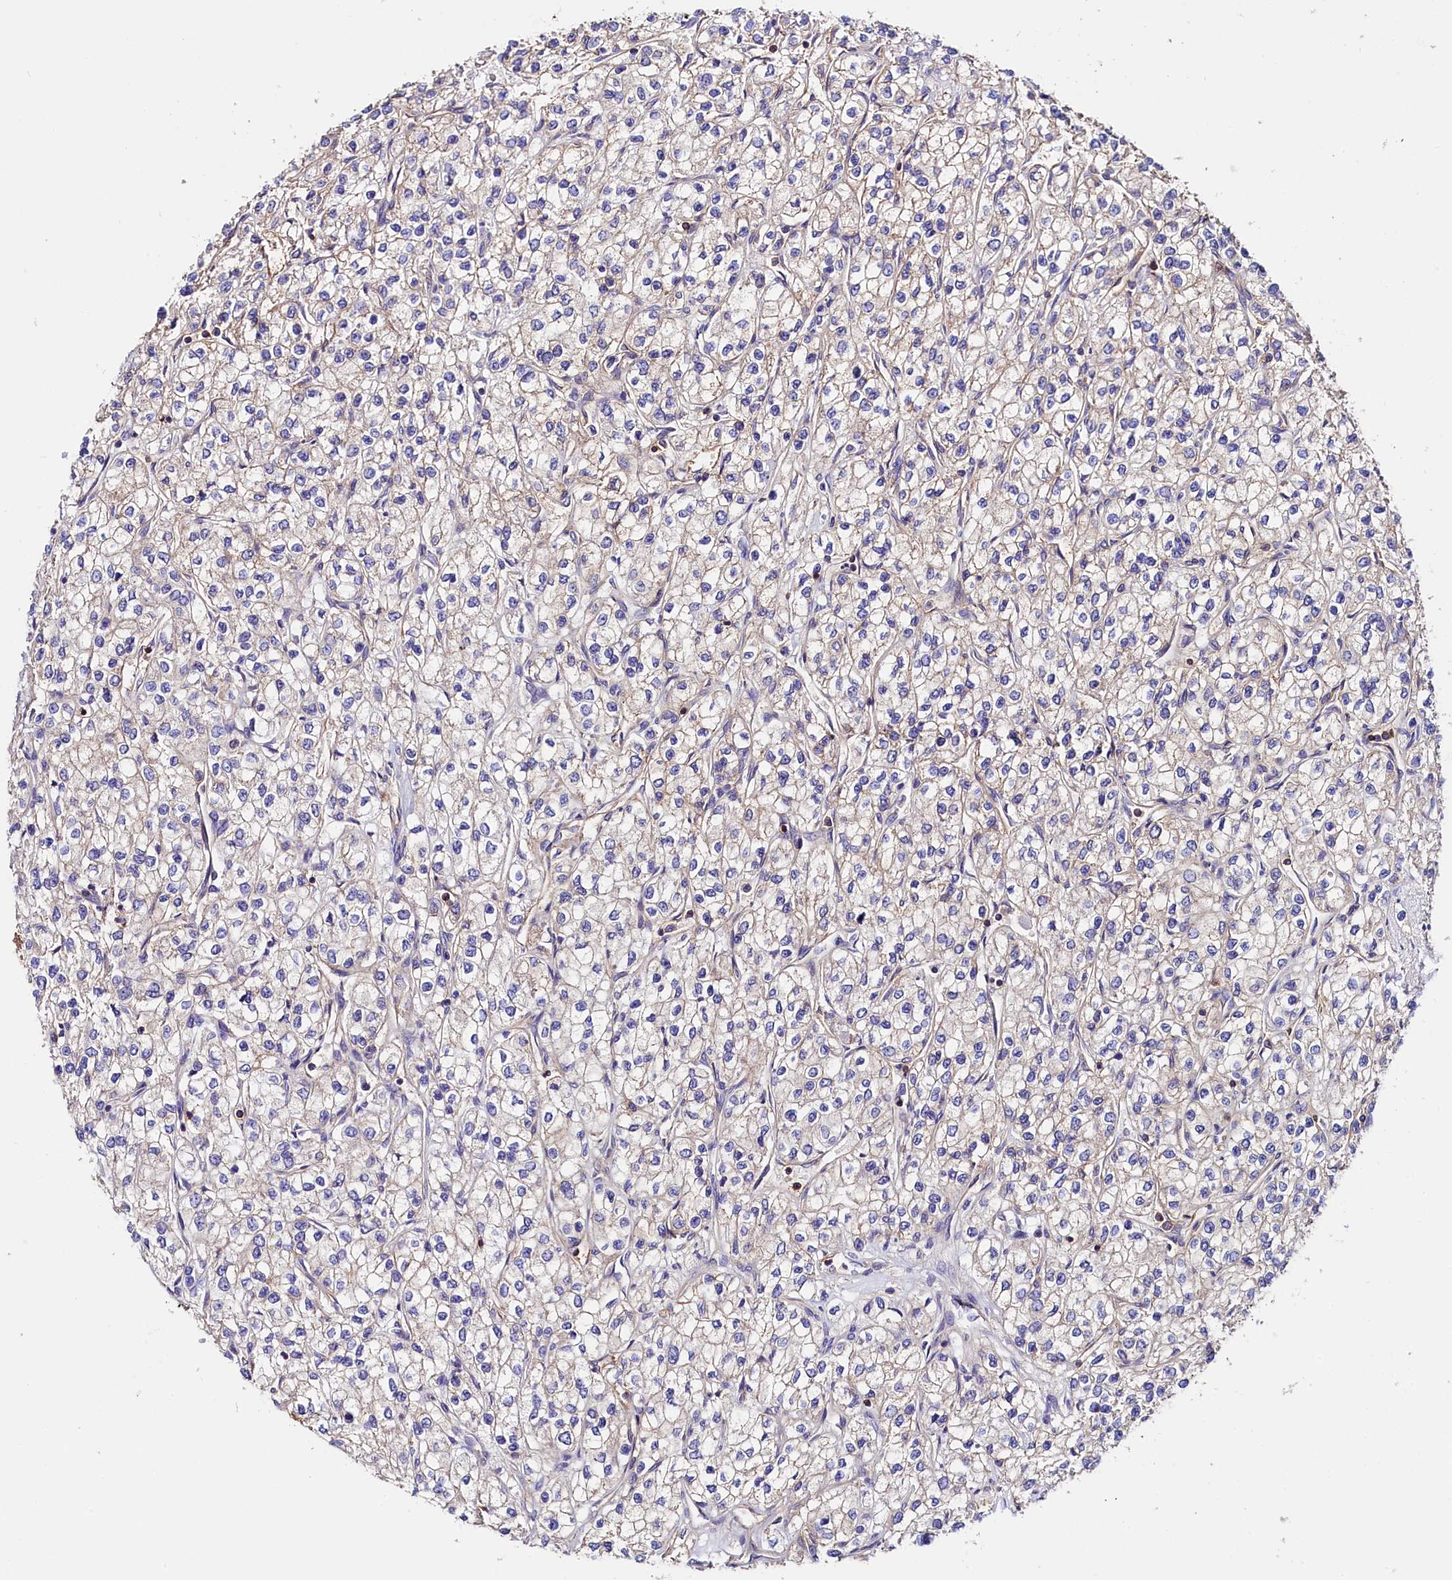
{"staining": {"intensity": "weak", "quantity": "<25%", "location": "cytoplasmic/membranous"}, "tissue": "renal cancer", "cell_type": "Tumor cells", "image_type": "cancer", "snomed": [{"axis": "morphology", "description": "Adenocarcinoma, NOS"}, {"axis": "topography", "description": "Kidney"}], "caption": "Tumor cells are negative for brown protein staining in renal adenocarcinoma.", "gene": "ATP2B4", "patient": {"sex": "male", "age": 80}}